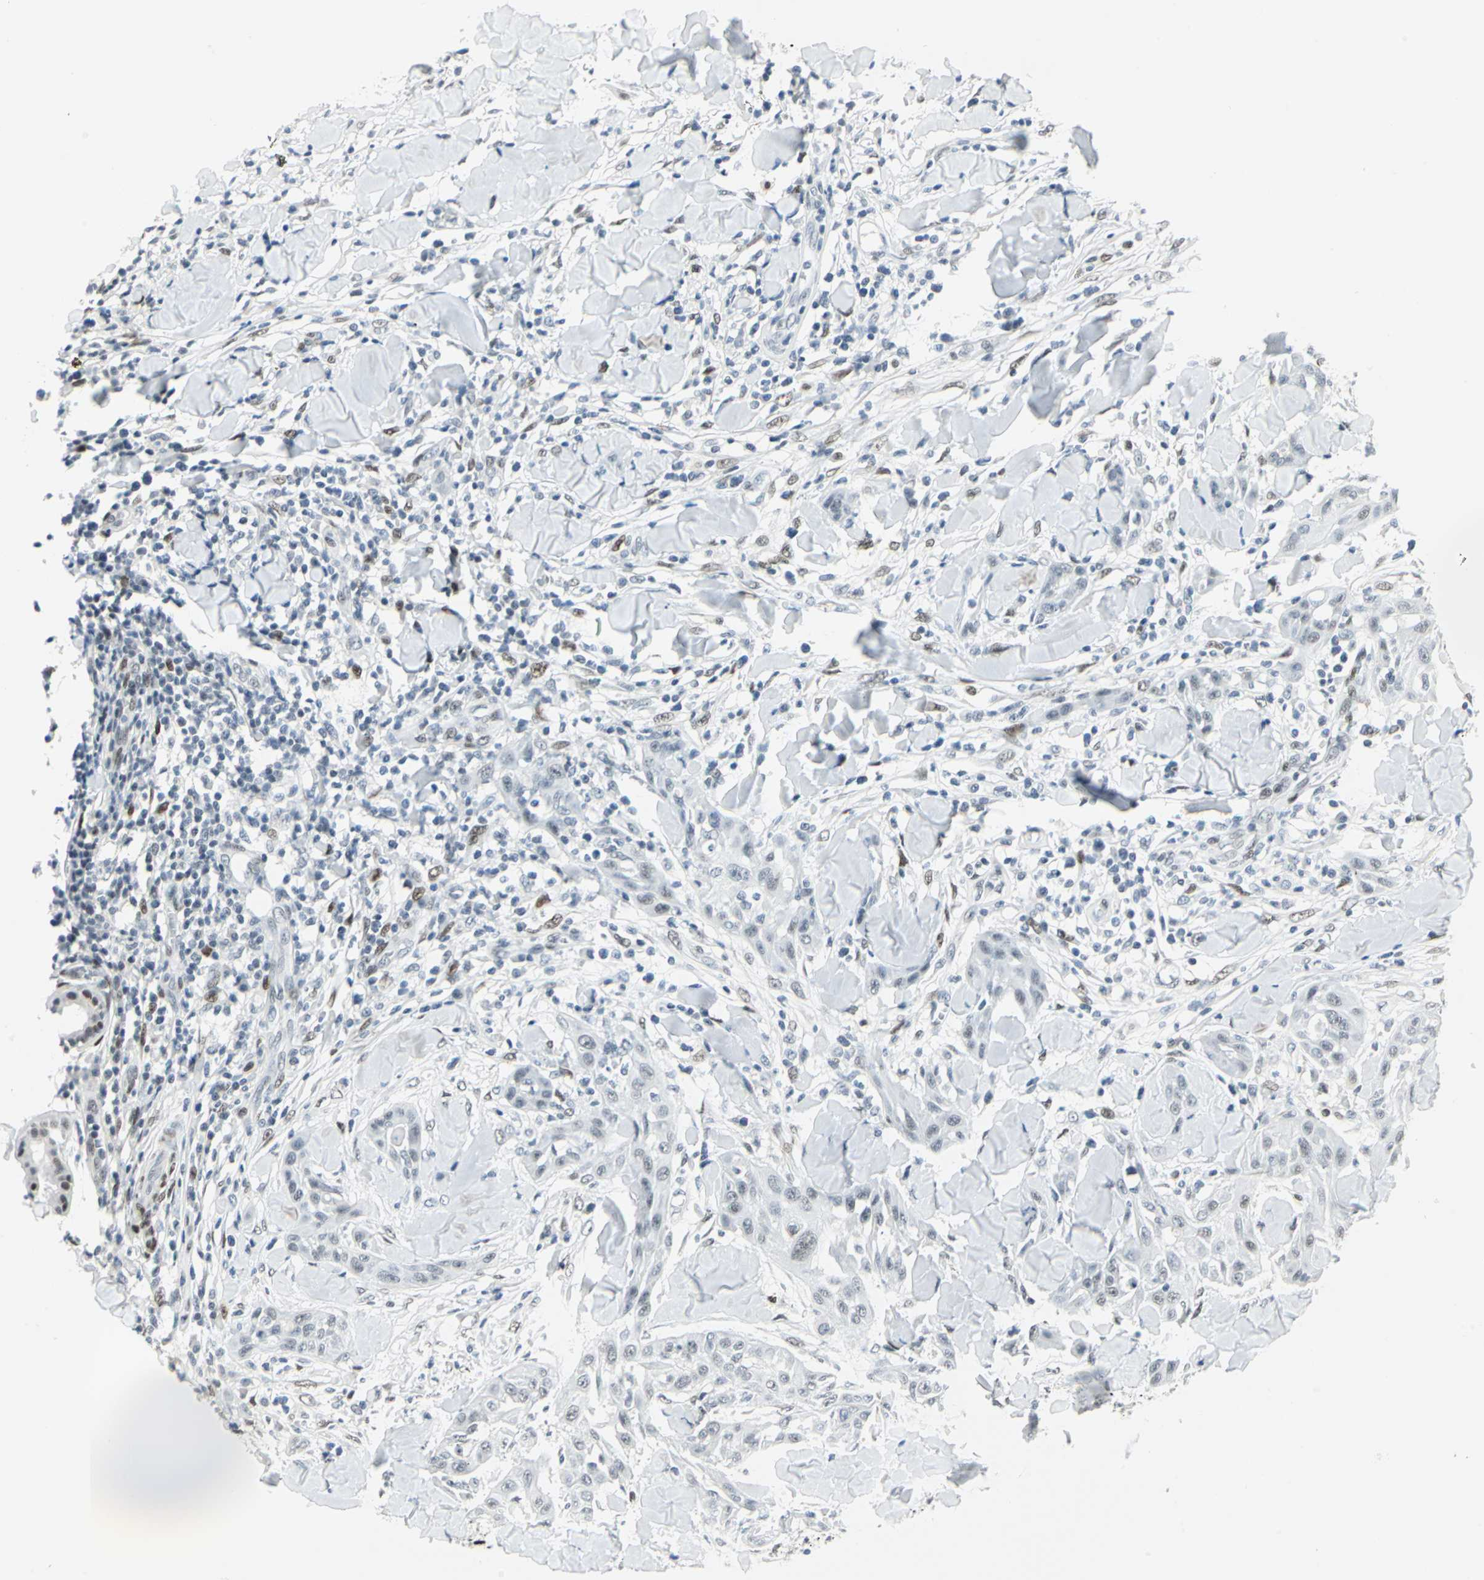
{"staining": {"intensity": "negative", "quantity": "none", "location": "none"}, "tissue": "skin cancer", "cell_type": "Tumor cells", "image_type": "cancer", "snomed": [{"axis": "morphology", "description": "Squamous cell carcinoma, NOS"}, {"axis": "topography", "description": "Skin"}], "caption": "A high-resolution histopathology image shows immunohistochemistry (IHC) staining of skin cancer, which displays no significant expression in tumor cells.", "gene": "MEIS2", "patient": {"sex": "male", "age": 24}}